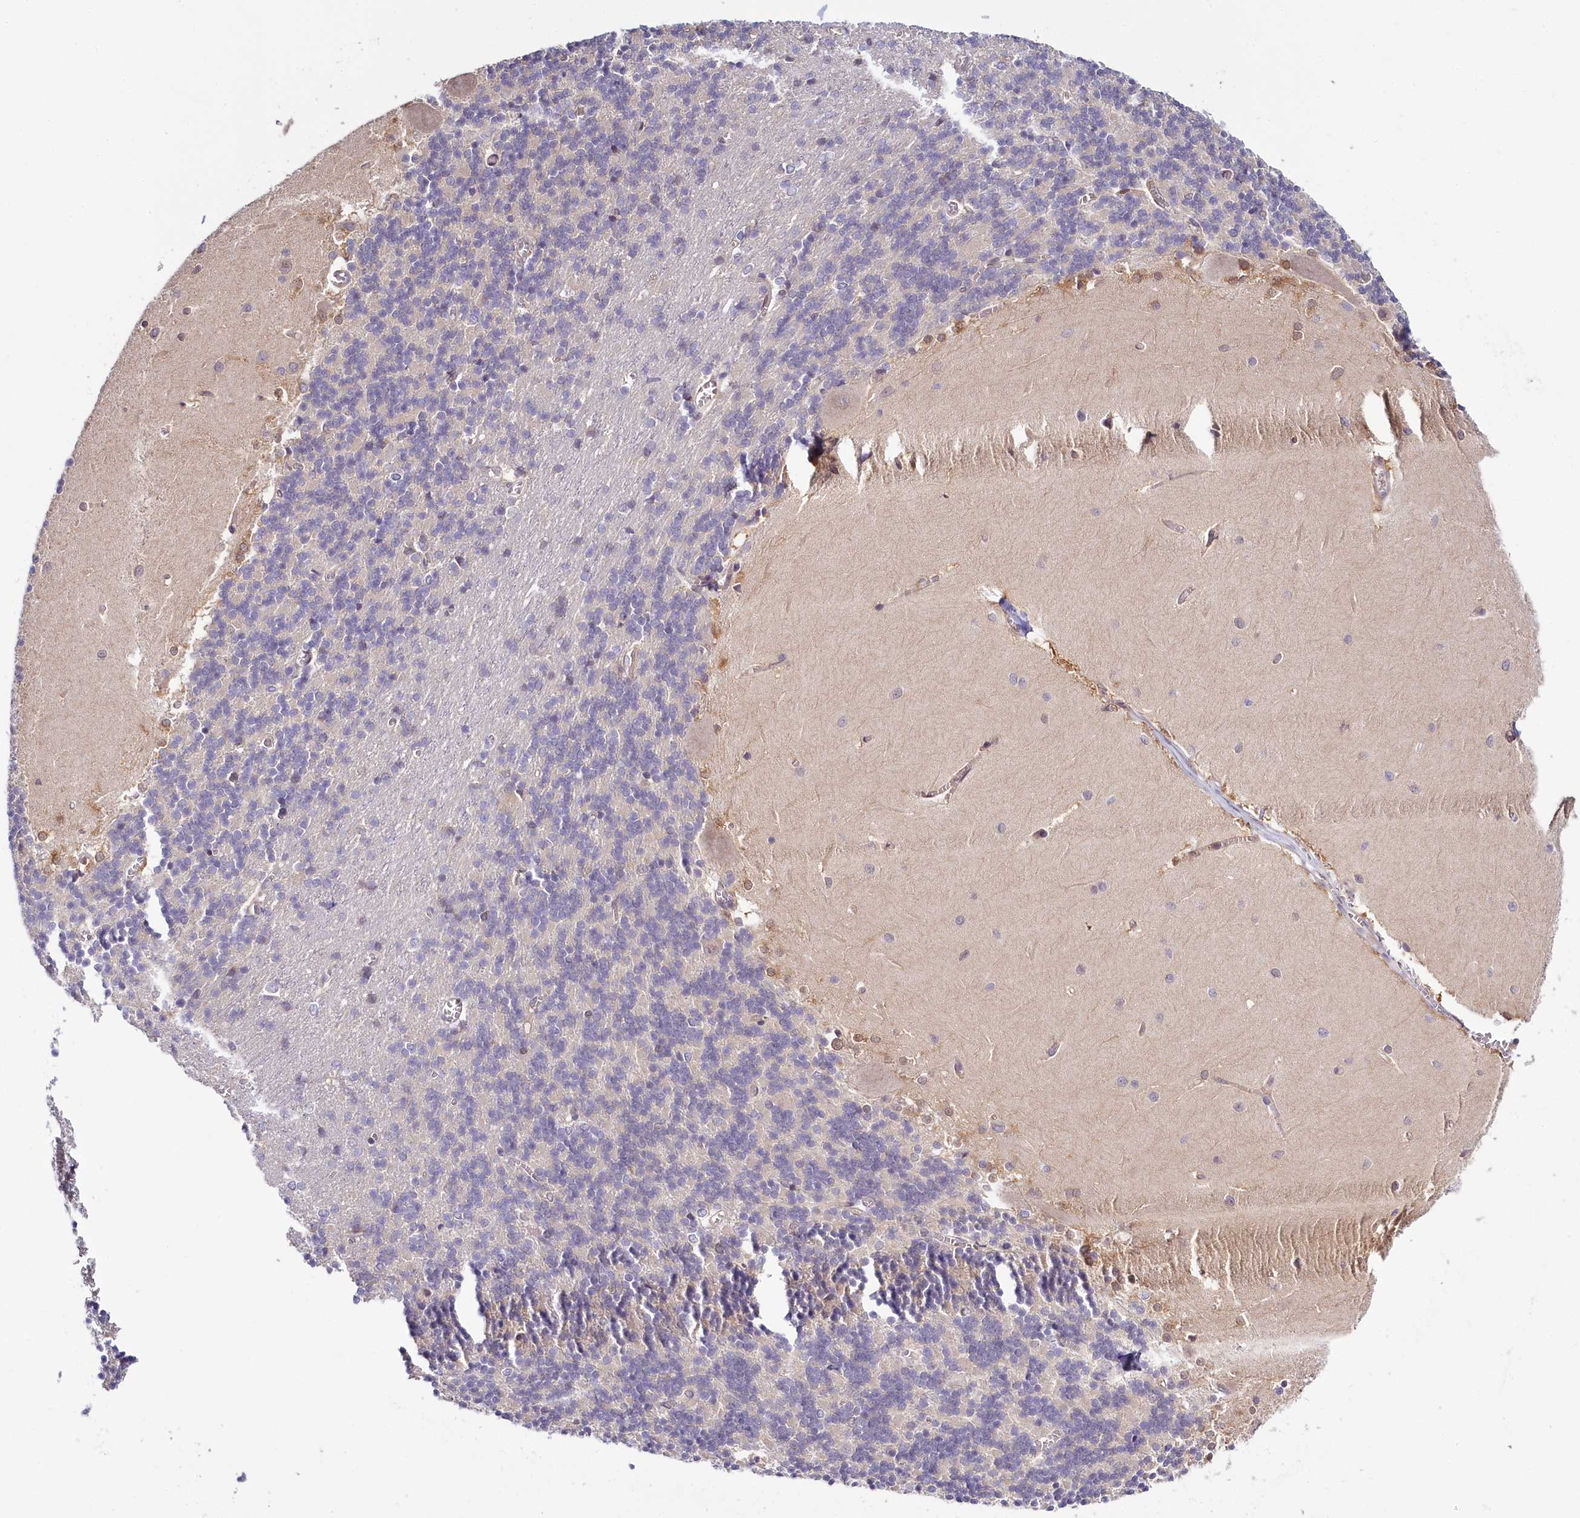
{"staining": {"intensity": "weak", "quantity": "<25%", "location": "cytoplasmic/membranous"}, "tissue": "cerebellum", "cell_type": "Cells in granular layer", "image_type": "normal", "snomed": [{"axis": "morphology", "description": "Normal tissue, NOS"}, {"axis": "topography", "description": "Cerebellum"}], "caption": "Micrograph shows no protein staining in cells in granular layer of normal cerebellum. The staining was performed using DAB to visualize the protein expression in brown, while the nuclei were stained in blue with hematoxylin (Magnification: 20x).", "gene": "PDE6D", "patient": {"sex": "male", "age": 37}}